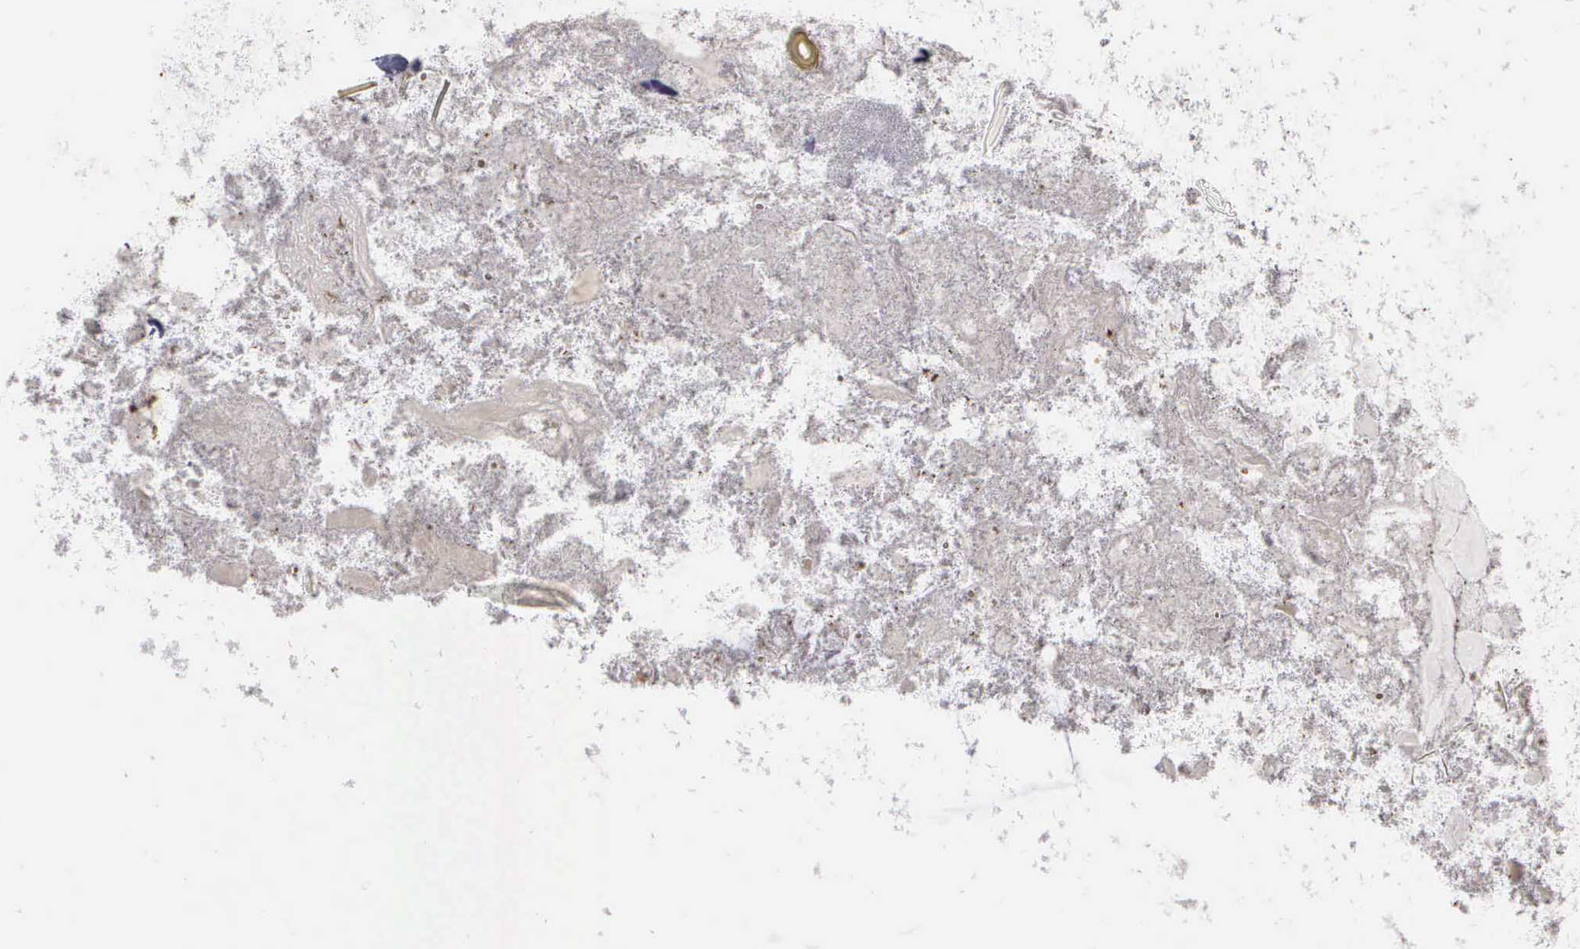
{"staining": {"intensity": "negative", "quantity": "none", "location": "none"}, "tissue": "appendix", "cell_type": "Glandular cells", "image_type": "normal", "snomed": [{"axis": "morphology", "description": "Normal tissue, NOS"}, {"axis": "topography", "description": "Appendix"}], "caption": "The IHC histopathology image has no significant expression in glandular cells of appendix.", "gene": "ENO3", "patient": {"sex": "female", "age": 82}}